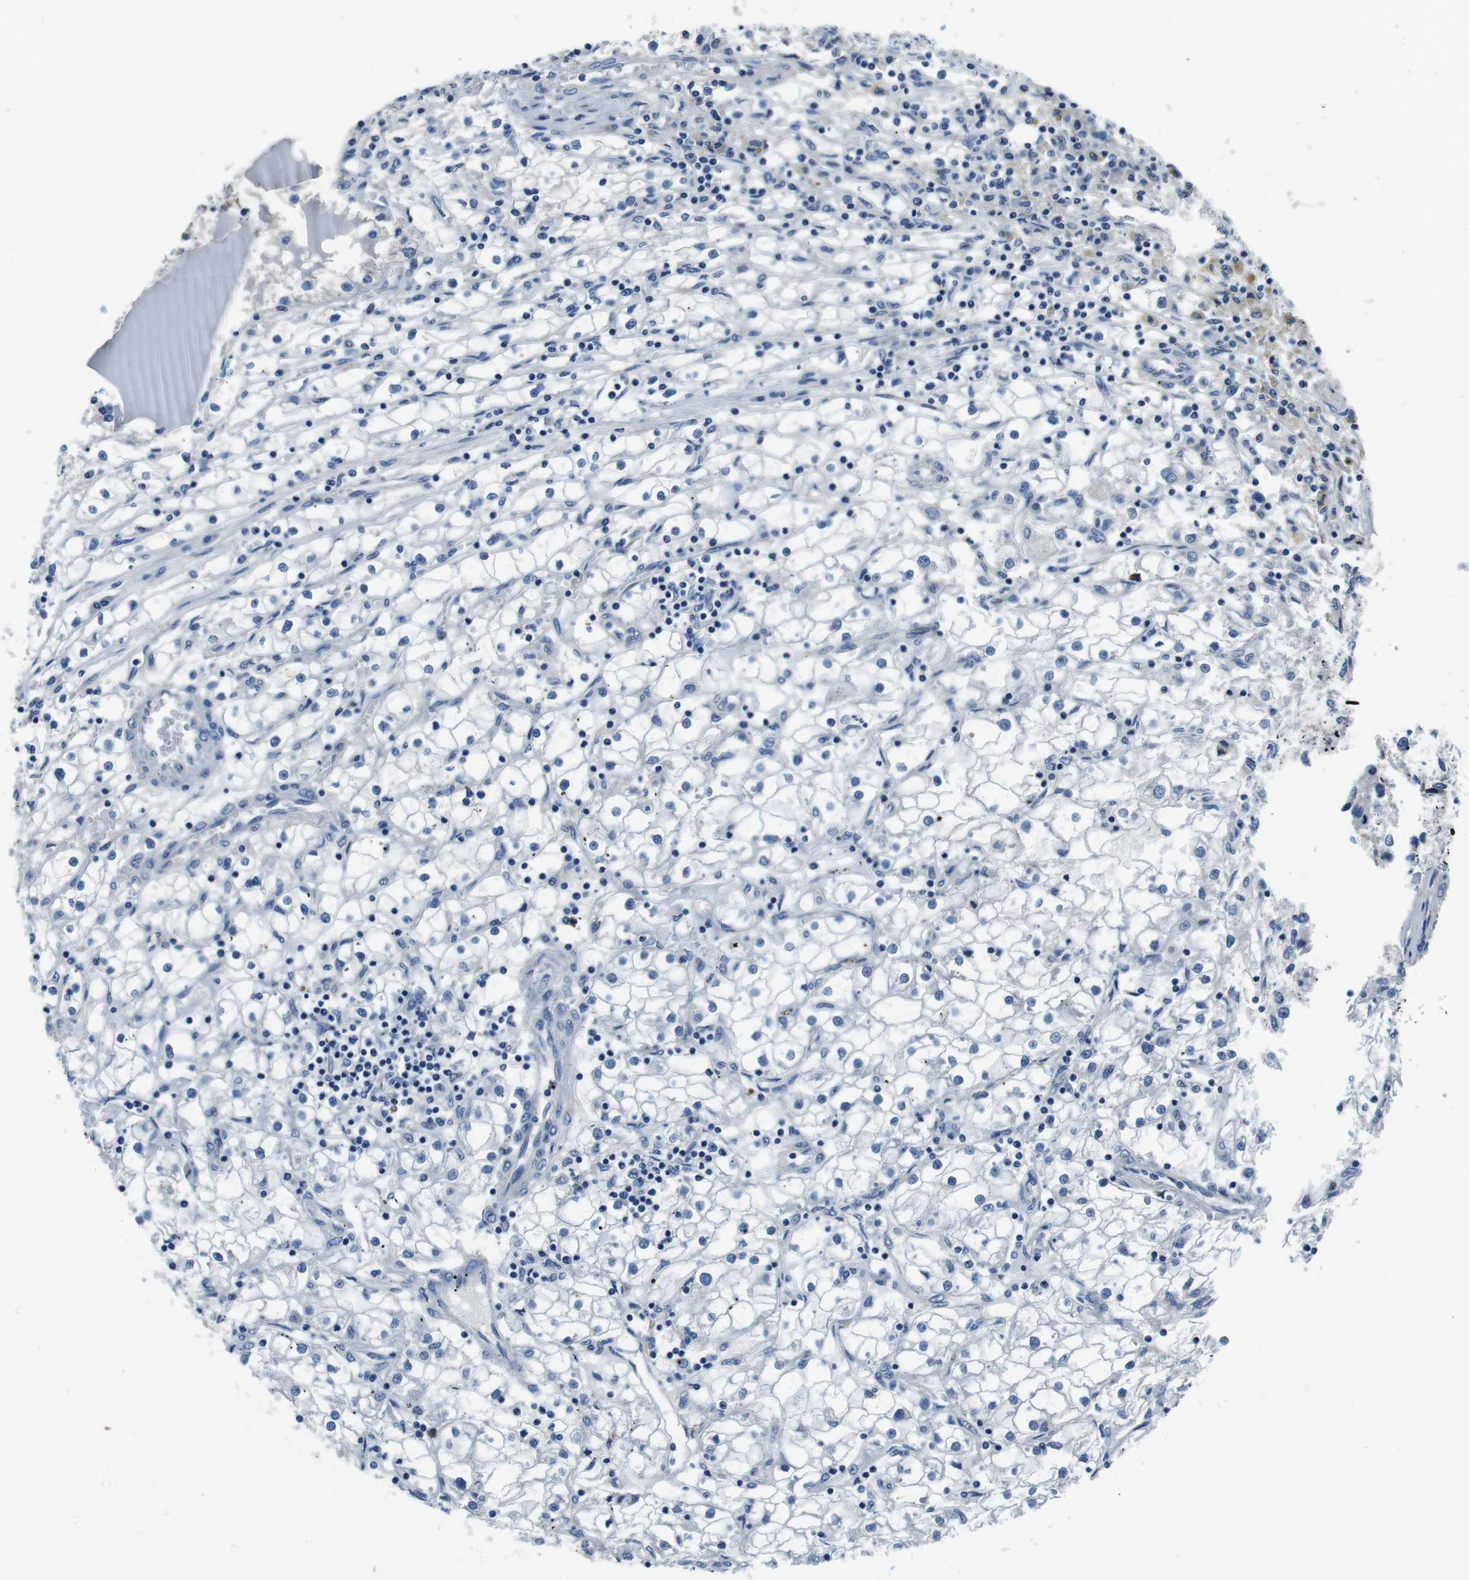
{"staining": {"intensity": "negative", "quantity": "none", "location": "none"}, "tissue": "renal cancer", "cell_type": "Tumor cells", "image_type": "cancer", "snomed": [{"axis": "morphology", "description": "Adenocarcinoma, NOS"}, {"axis": "topography", "description": "Kidney"}], "caption": "High power microscopy photomicrograph of an immunohistochemistry photomicrograph of renal cancer (adenocarcinoma), revealing no significant expression in tumor cells.", "gene": "CASQ1", "patient": {"sex": "male", "age": 56}}